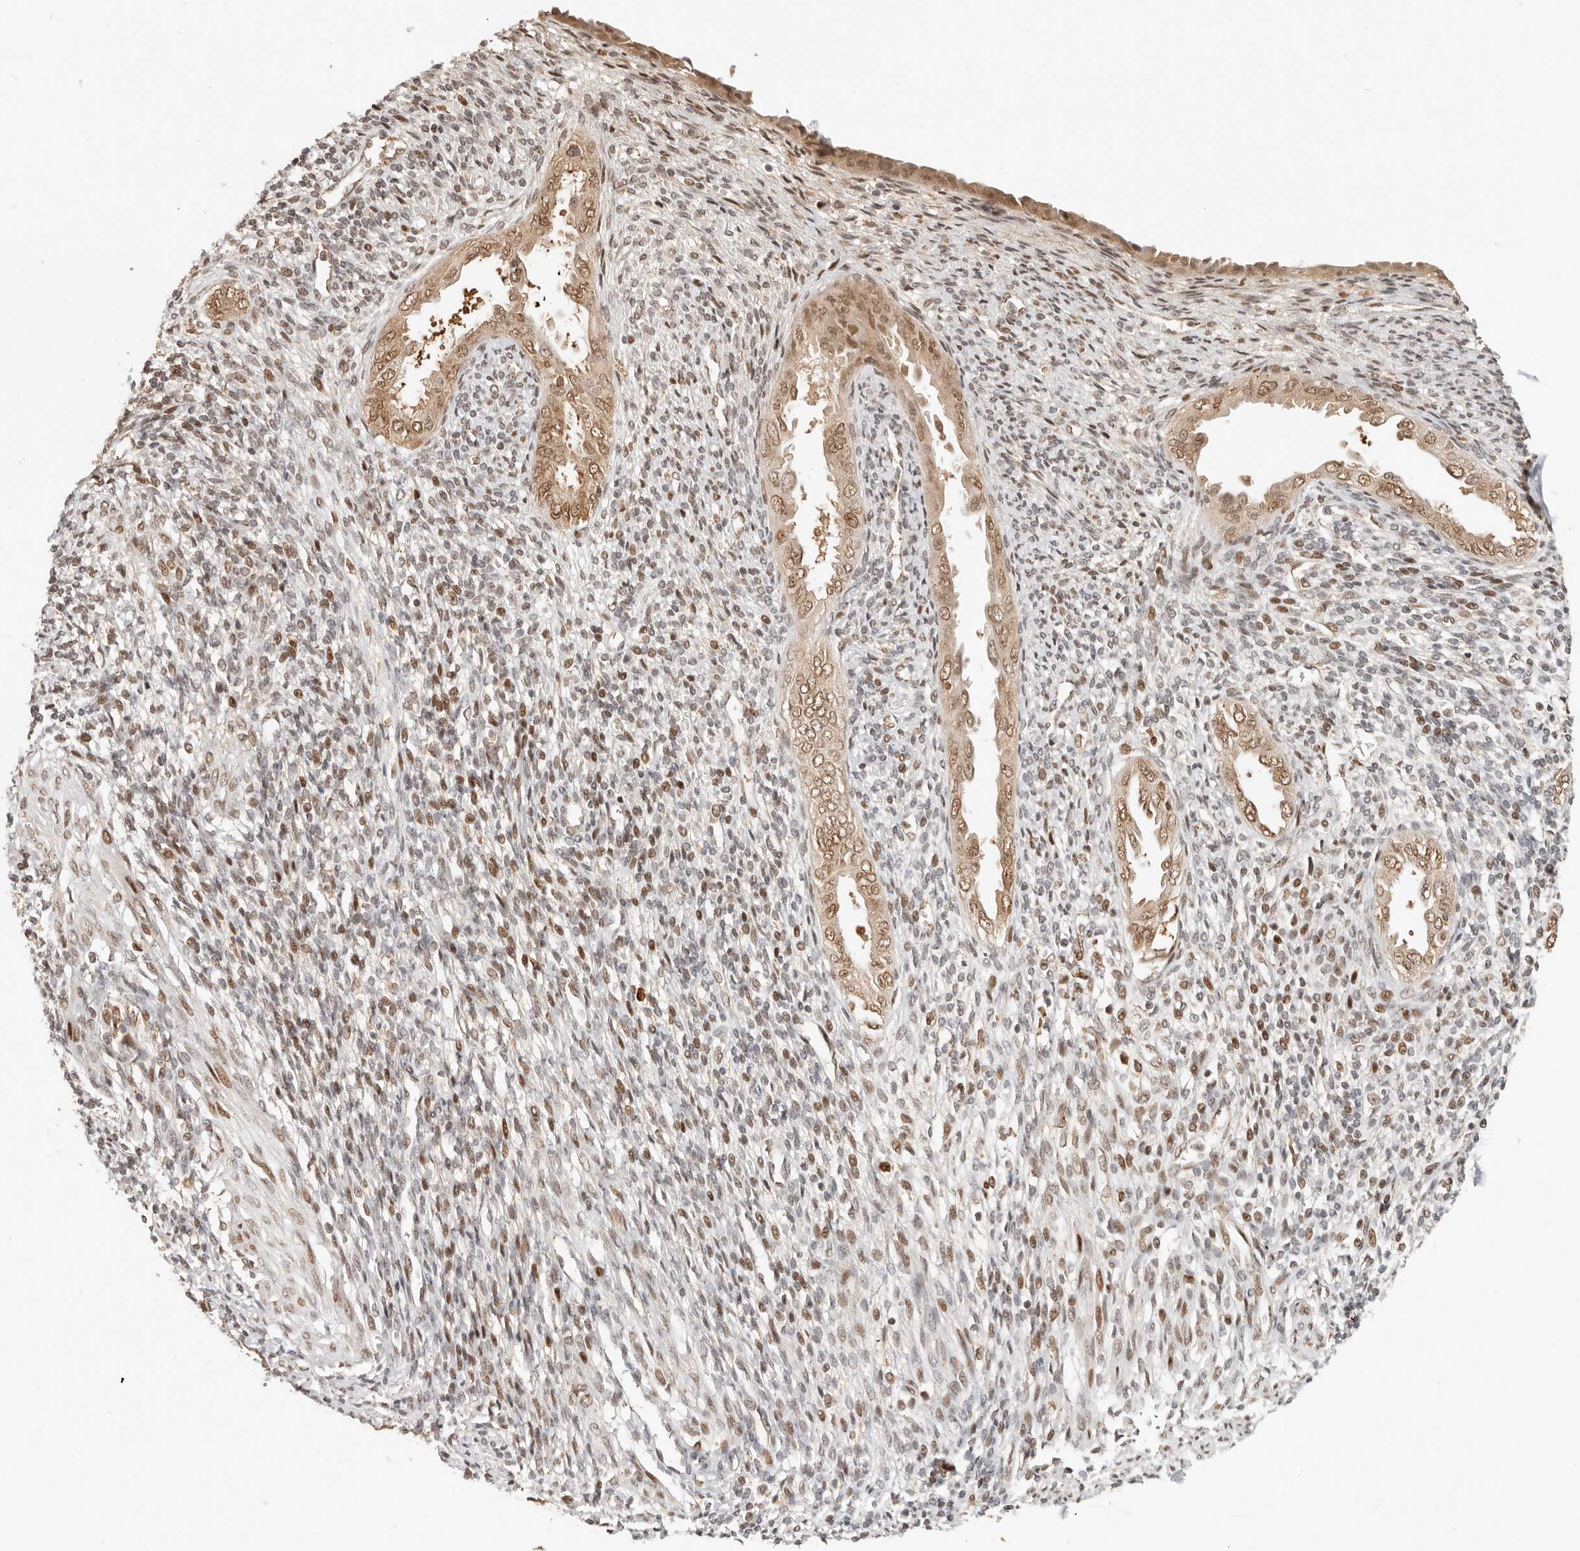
{"staining": {"intensity": "moderate", "quantity": "25%-75%", "location": "nuclear"}, "tissue": "endometrium", "cell_type": "Cells in endometrial stroma", "image_type": "normal", "snomed": [{"axis": "morphology", "description": "Normal tissue, NOS"}, {"axis": "topography", "description": "Endometrium"}], "caption": "Unremarkable endometrium demonstrates moderate nuclear expression in approximately 25%-75% of cells in endometrial stroma, visualized by immunohistochemistry. The staining was performed using DAB to visualize the protein expression in brown, while the nuclei were stained in blue with hematoxylin (Magnification: 20x).", "gene": "NPAS2", "patient": {"sex": "female", "age": 66}}